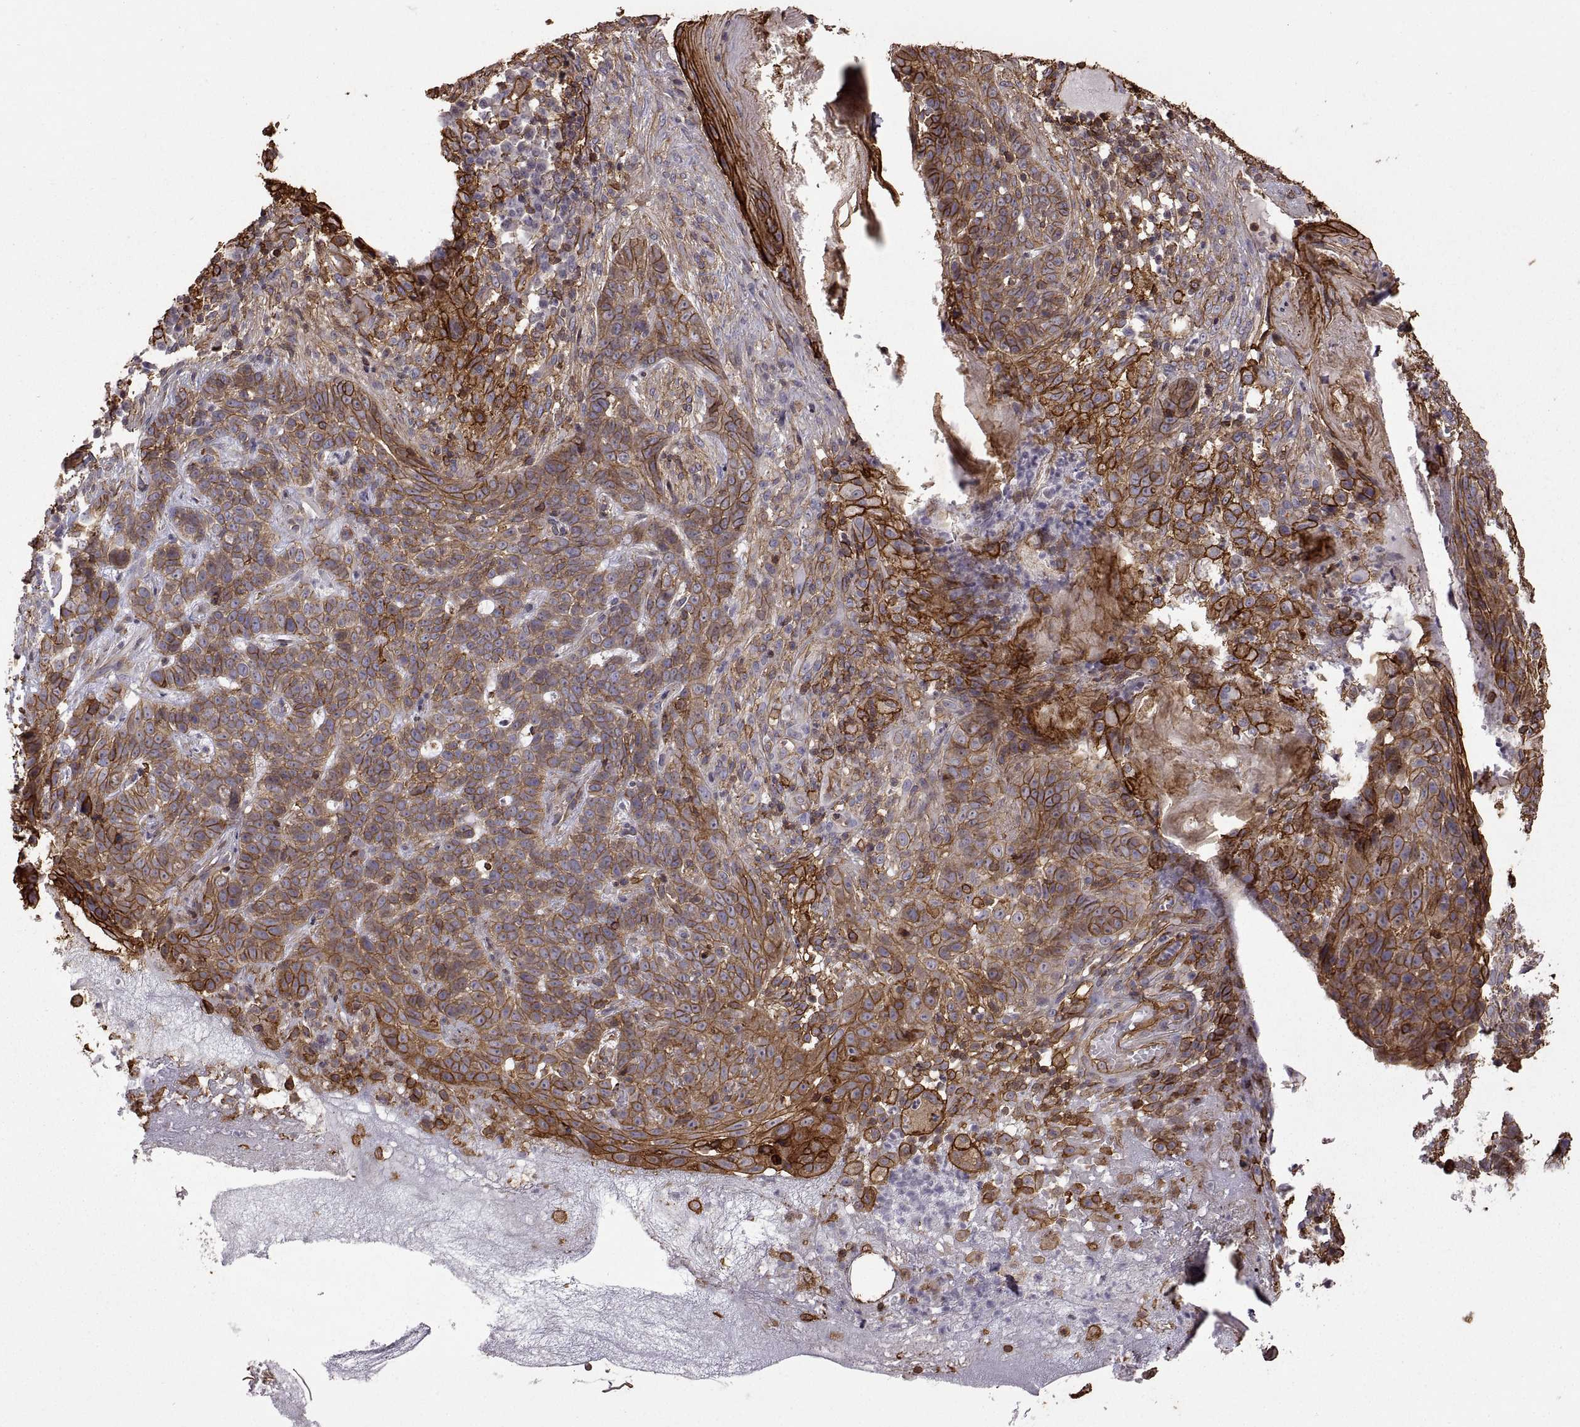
{"staining": {"intensity": "moderate", "quantity": ">75%", "location": "cytoplasmic/membranous"}, "tissue": "skin cancer", "cell_type": "Tumor cells", "image_type": "cancer", "snomed": [{"axis": "morphology", "description": "Basal cell carcinoma"}, {"axis": "topography", "description": "Skin"}], "caption": "This photomicrograph shows basal cell carcinoma (skin) stained with IHC to label a protein in brown. The cytoplasmic/membranous of tumor cells show moderate positivity for the protein. Nuclei are counter-stained blue.", "gene": "S100A10", "patient": {"sex": "female", "age": 69}}